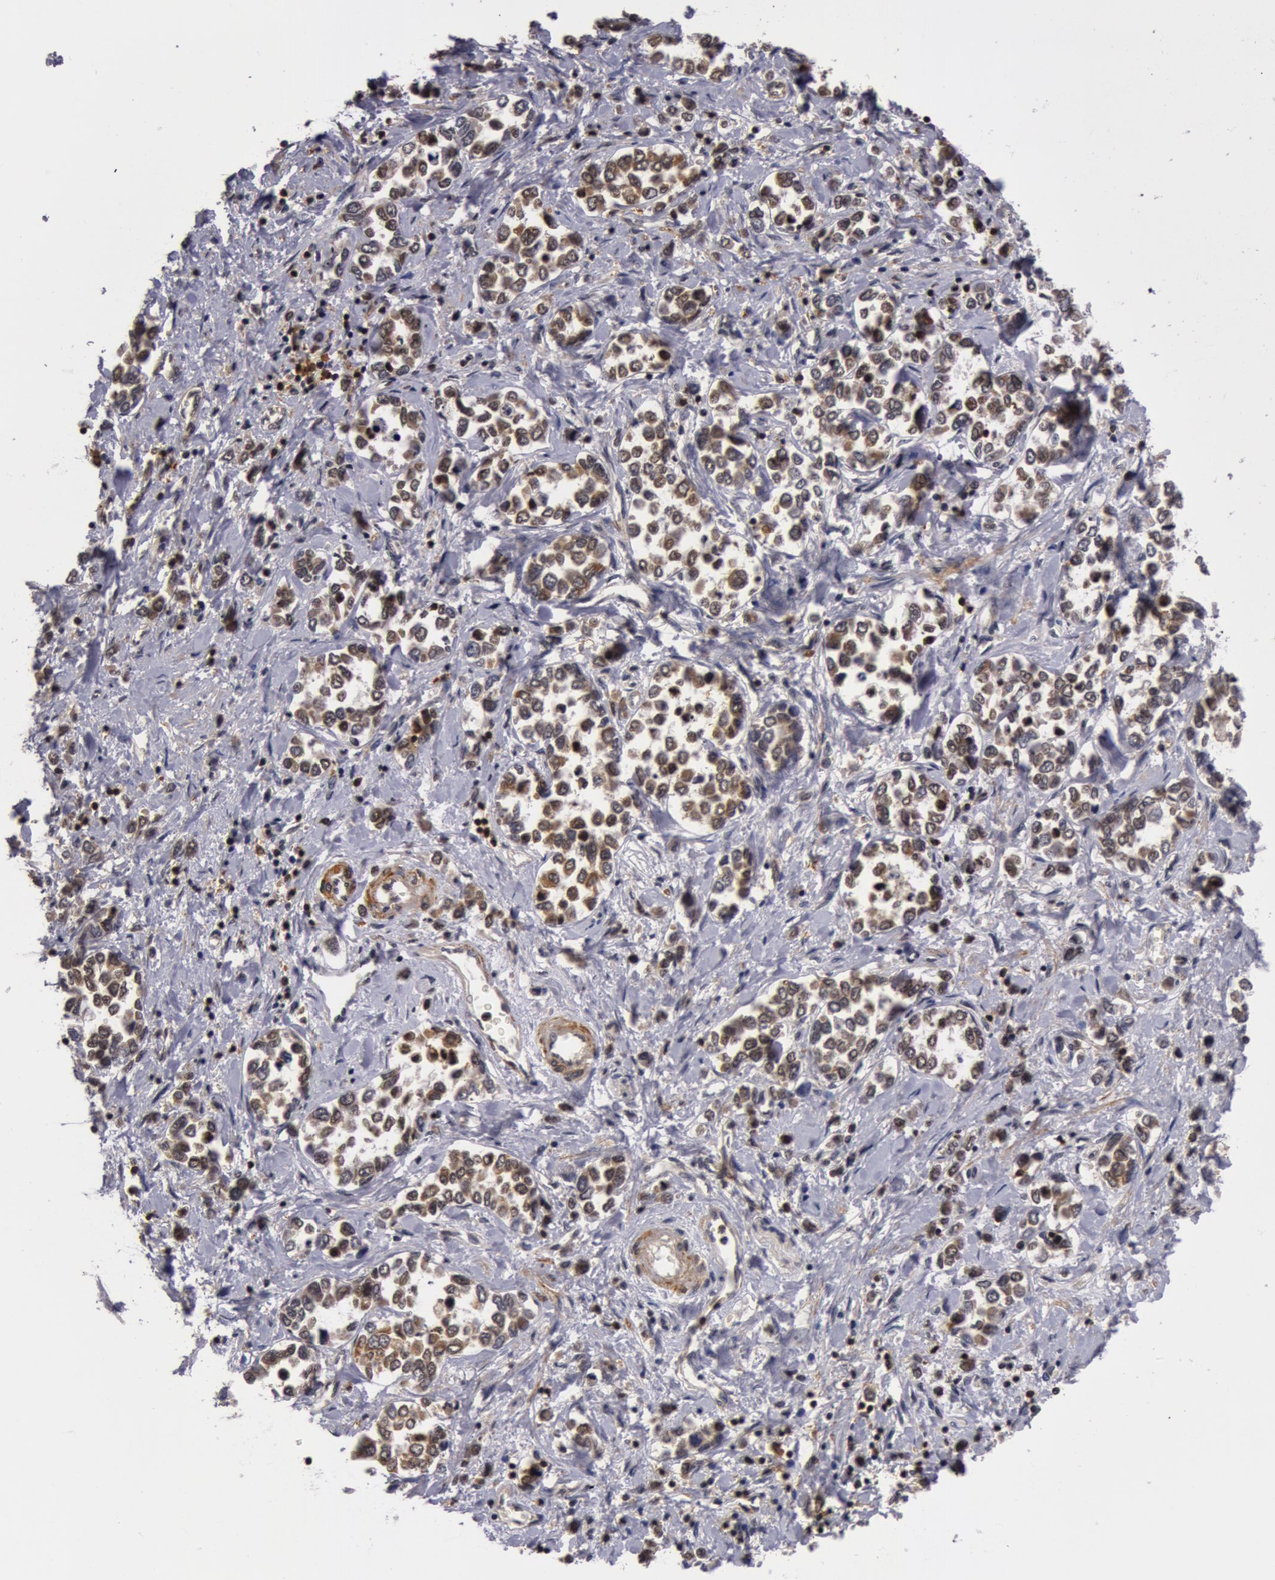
{"staining": {"intensity": "weak", "quantity": "25%-75%", "location": "nuclear"}, "tissue": "stomach cancer", "cell_type": "Tumor cells", "image_type": "cancer", "snomed": [{"axis": "morphology", "description": "Adenocarcinoma, NOS"}, {"axis": "topography", "description": "Stomach, upper"}], "caption": "A high-resolution histopathology image shows immunohistochemistry (IHC) staining of stomach cancer, which displays weak nuclear expression in about 25%-75% of tumor cells.", "gene": "ZNF350", "patient": {"sex": "male", "age": 76}}